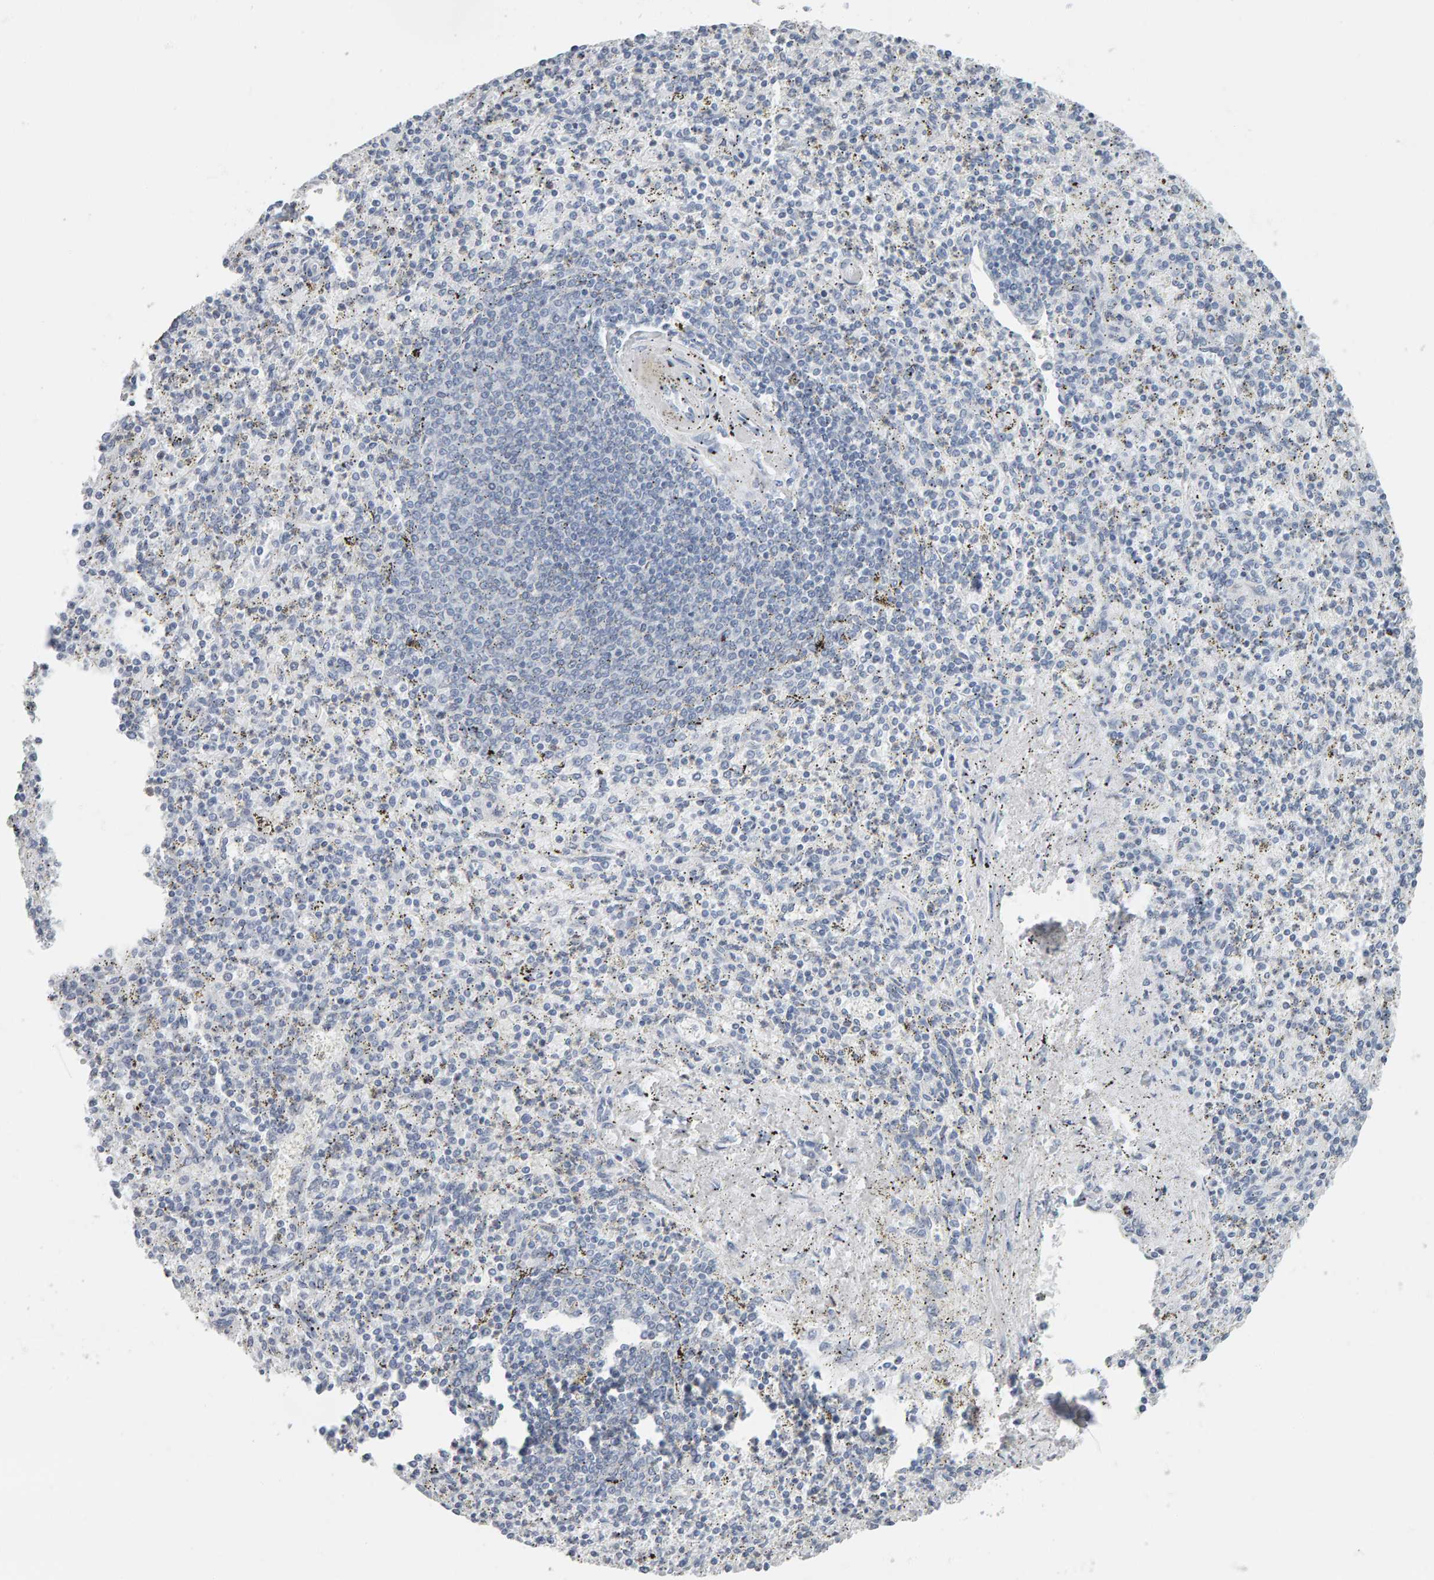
{"staining": {"intensity": "negative", "quantity": "none", "location": "none"}, "tissue": "spleen", "cell_type": "Cells in red pulp", "image_type": "normal", "snomed": [{"axis": "morphology", "description": "Normal tissue, NOS"}, {"axis": "topography", "description": "Spleen"}], "caption": "The image reveals no significant positivity in cells in red pulp of spleen. (Brightfield microscopy of DAB immunohistochemistry (IHC) at high magnification).", "gene": "SPACA3", "patient": {"sex": "male", "age": 72}}